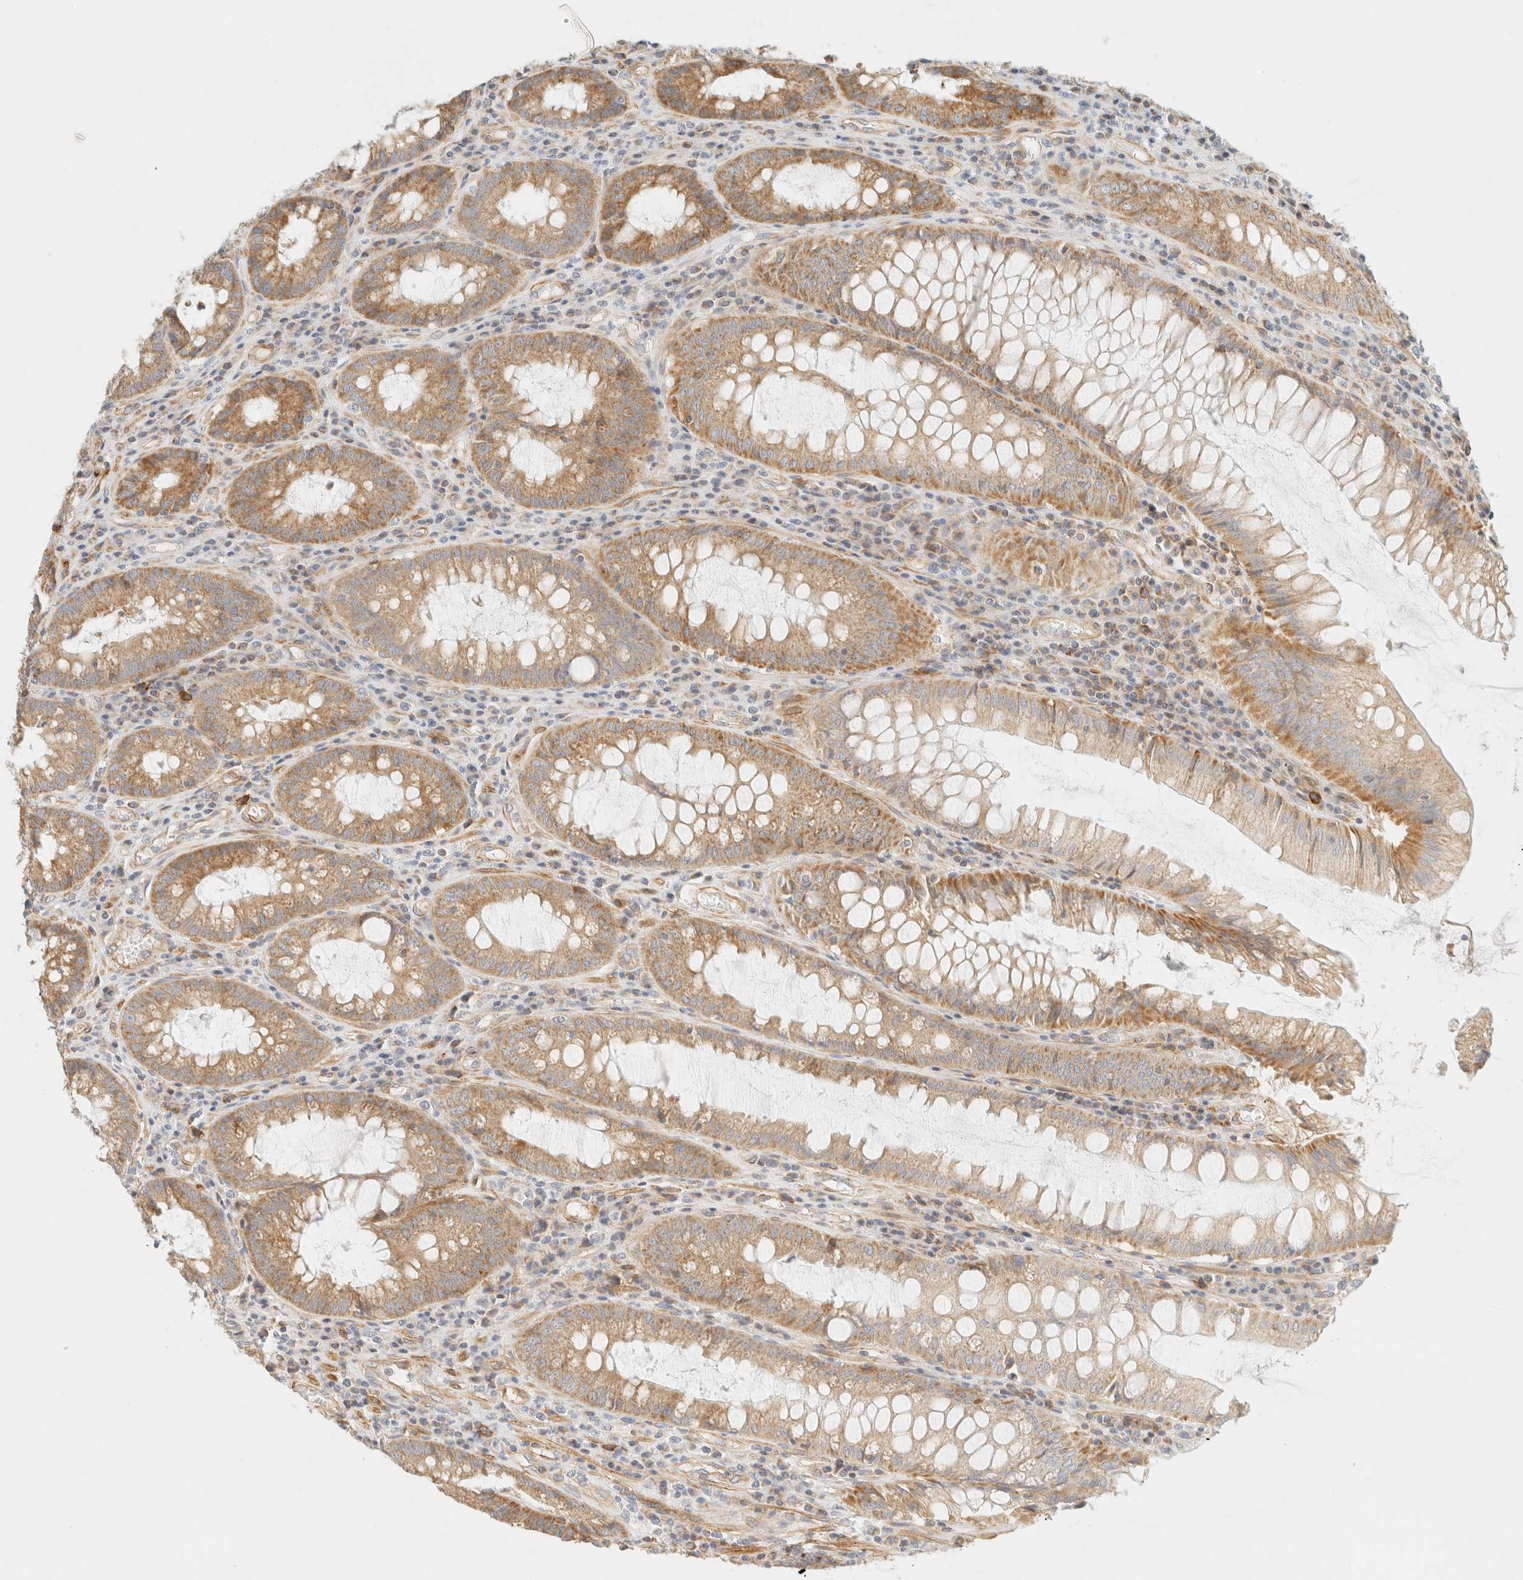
{"staining": {"intensity": "moderate", "quantity": ">75%", "location": "cytoplasmic/membranous"}, "tissue": "colorectal cancer", "cell_type": "Tumor cells", "image_type": "cancer", "snomed": [{"axis": "morphology", "description": "Adenocarcinoma, NOS"}, {"axis": "topography", "description": "Rectum"}], "caption": "Immunohistochemistry (DAB) staining of human colorectal cancer (adenocarcinoma) reveals moderate cytoplasmic/membranous protein expression in about >75% of tumor cells.", "gene": "MRM3", "patient": {"sex": "male", "age": 84}}